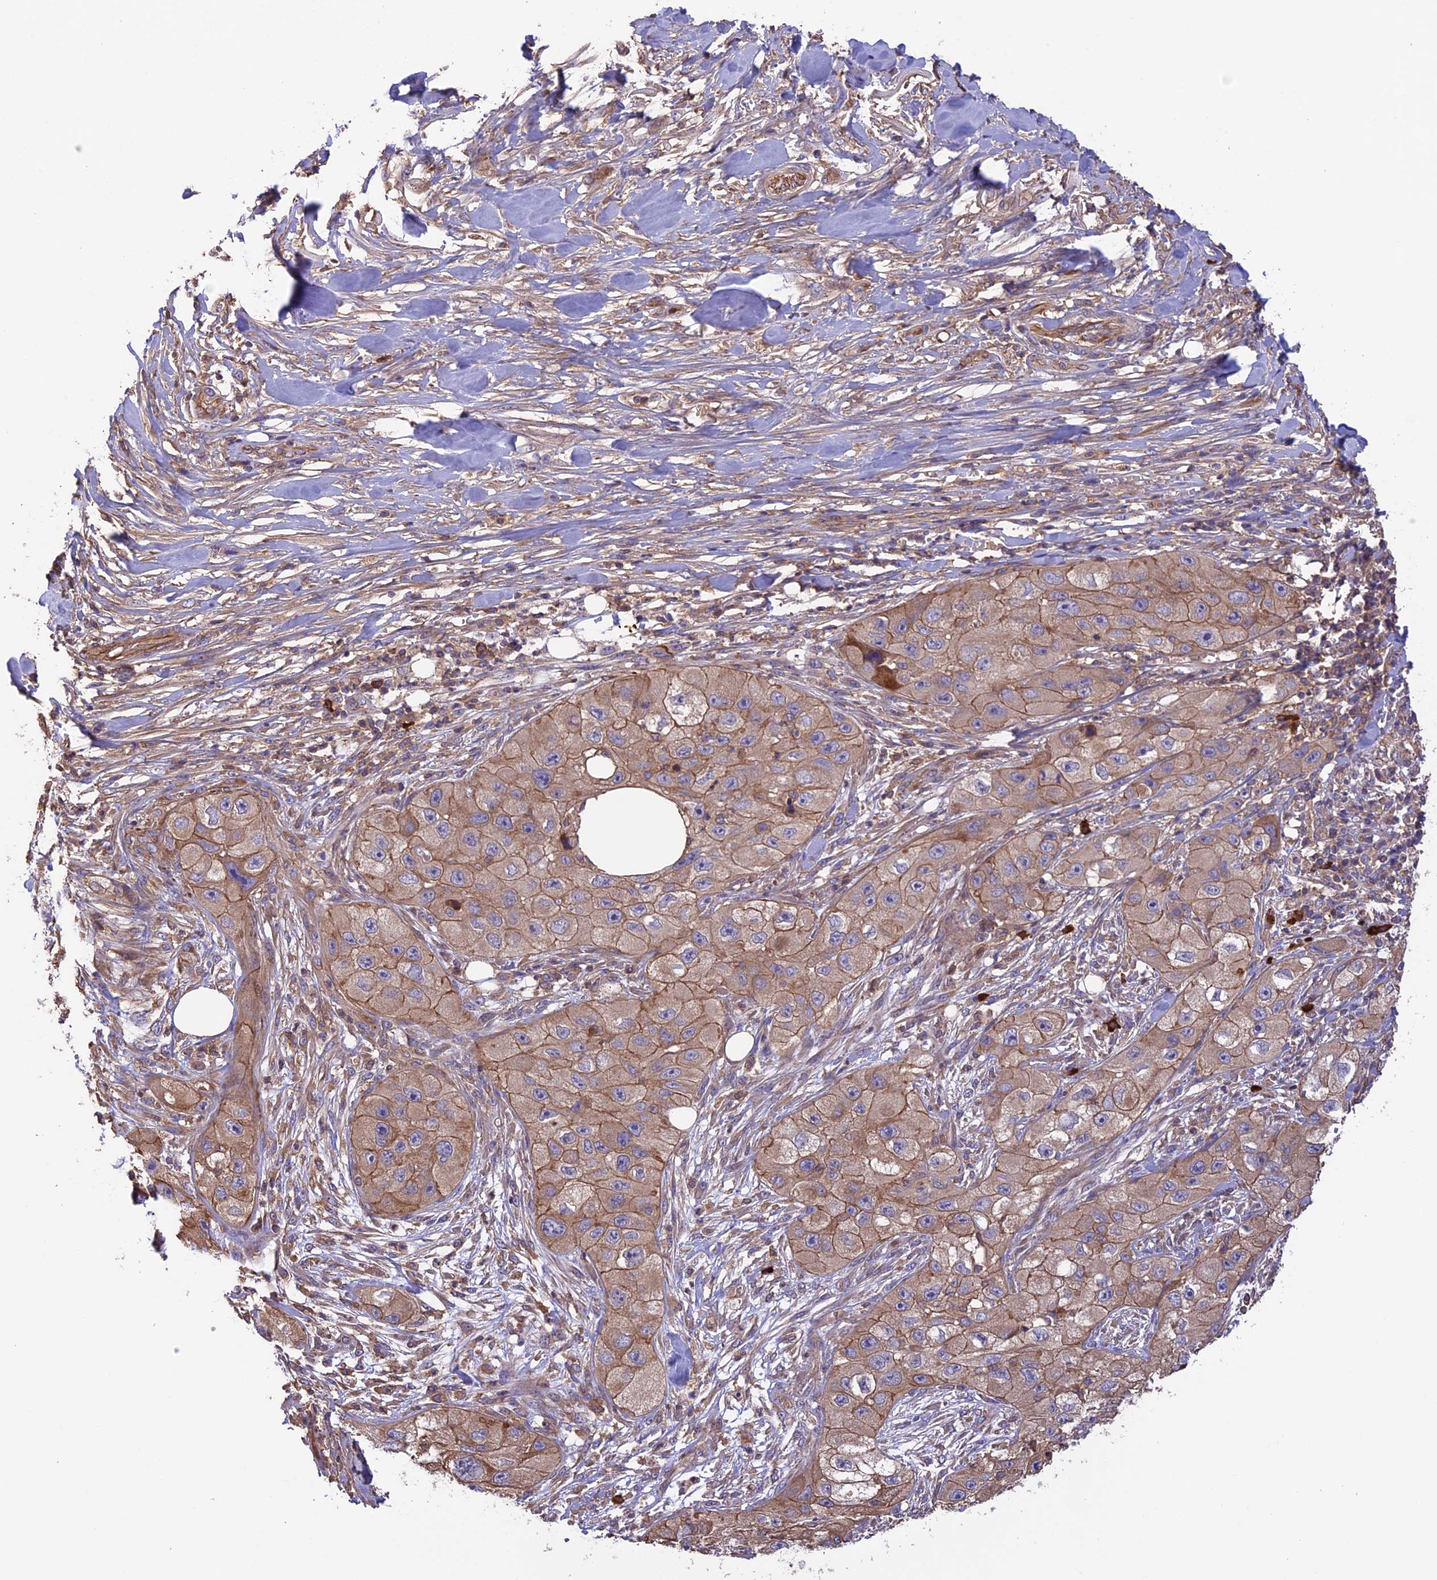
{"staining": {"intensity": "weak", "quantity": ">75%", "location": "cytoplasmic/membranous"}, "tissue": "skin cancer", "cell_type": "Tumor cells", "image_type": "cancer", "snomed": [{"axis": "morphology", "description": "Squamous cell carcinoma, NOS"}, {"axis": "topography", "description": "Skin"}, {"axis": "topography", "description": "Subcutis"}], "caption": "Weak cytoplasmic/membranous expression is identified in approximately >75% of tumor cells in skin squamous cell carcinoma. The protein of interest is shown in brown color, while the nuclei are stained blue.", "gene": "GAS8", "patient": {"sex": "male", "age": 73}}